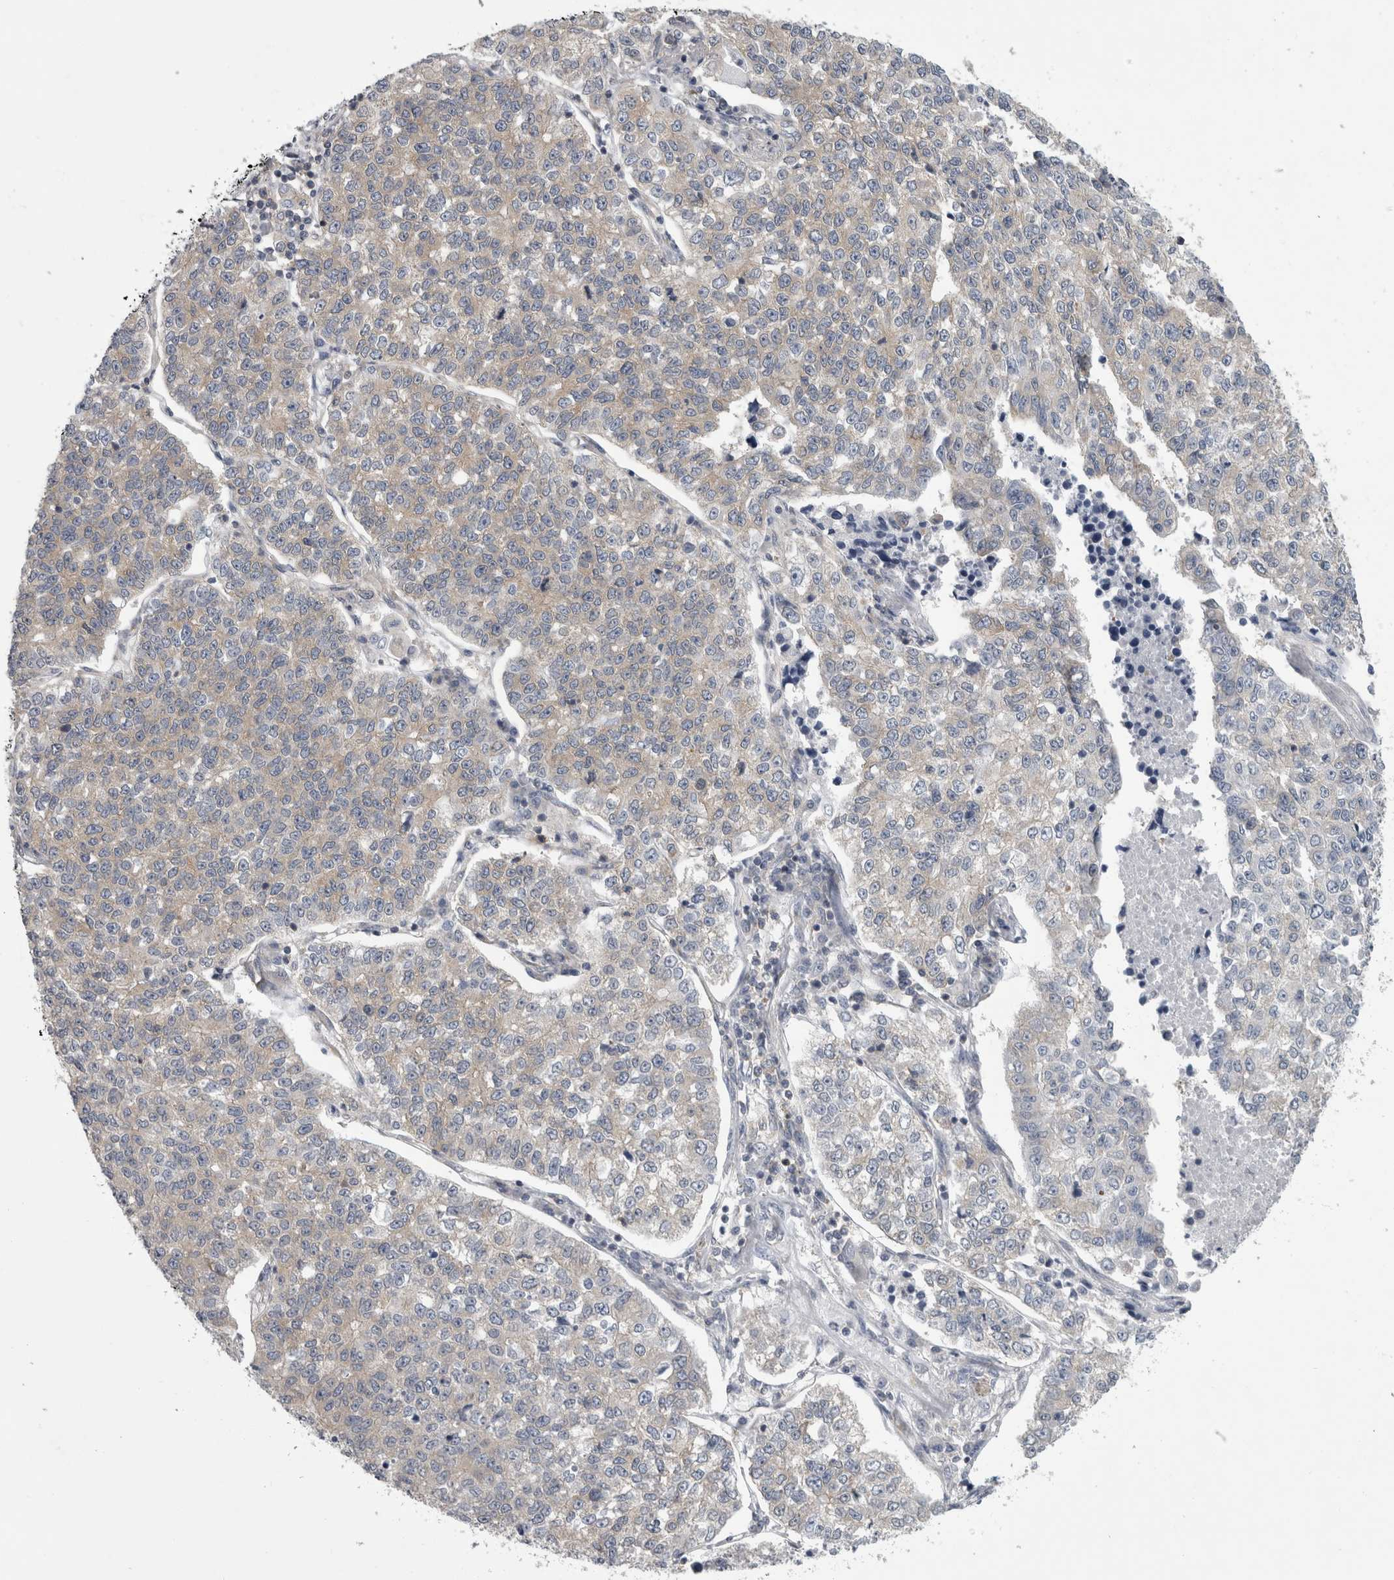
{"staining": {"intensity": "weak", "quantity": "<25%", "location": "cytoplasmic/membranous"}, "tissue": "lung cancer", "cell_type": "Tumor cells", "image_type": "cancer", "snomed": [{"axis": "morphology", "description": "Adenocarcinoma, NOS"}, {"axis": "topography", "description": "Lung"}], "caption": "This is a photomicrograph of IHC staining of adenocarcinoma (lung), which shows no positivity in tumor cells.", "gene": "PRRC2C", "patient": {"sex": "male", "age": 49}}